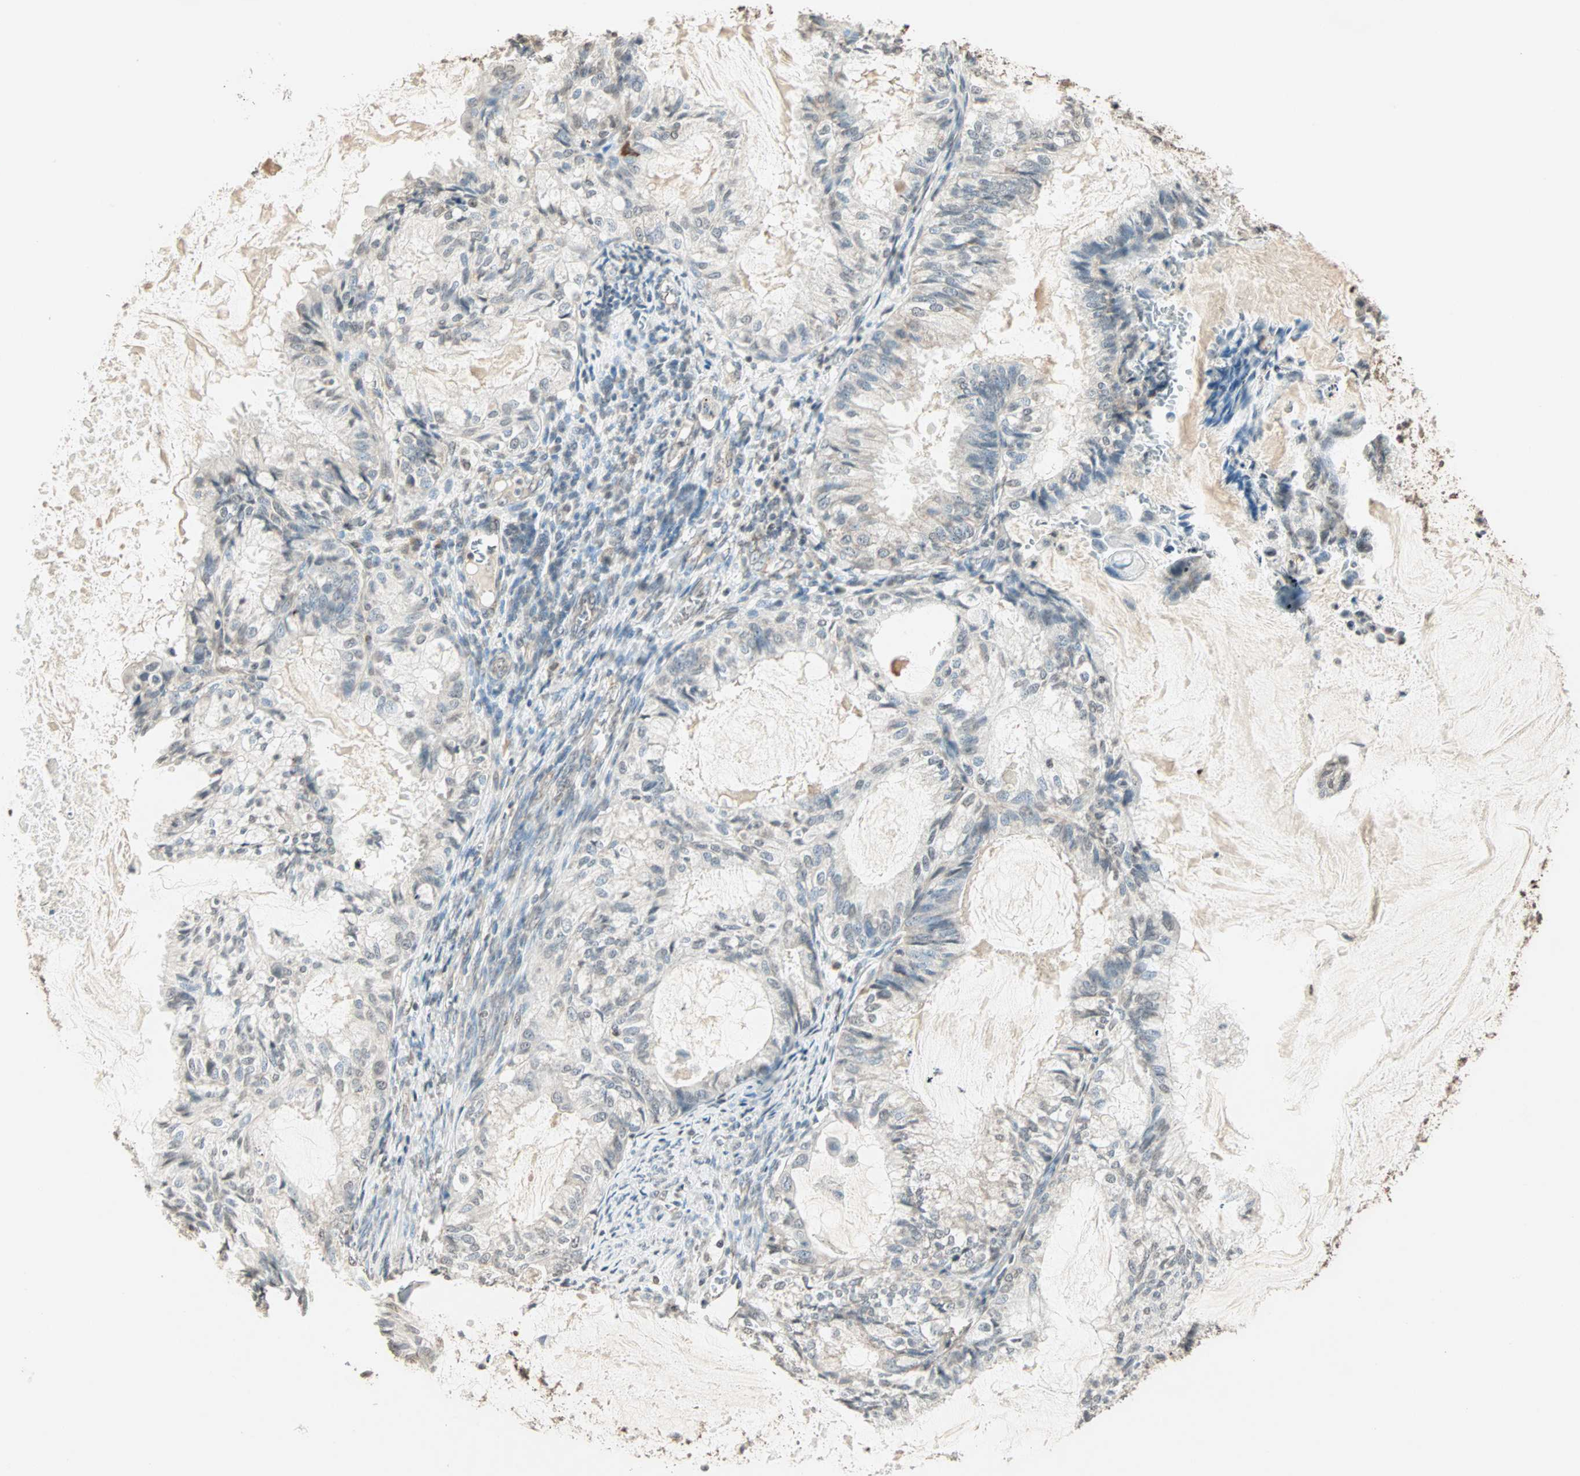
{"staining": {"intensity": "weak", "quantity": "25%-75%", "location": "cytoplasmic/membranous"}, "tissue": "cervical cancer", "cell_type": "Tumor cells", "image_type": "cancer", "snomed": [{"axis": "morphology", "description": "Normal tissue, NOS"}, {"axis": "morphology", "description": "Adenocarcinoma, NOS"}, {"axis": "topography", "description": "Cervix"}, {"axis": "topography", "description": "Endometrium"}], "caption": "Immunohistochemical staining of human cervical cancer (adenocarcinoma) shows low levels of weak cytoplasmic/membranous protein positivity in about 25%-75% of tumor cells.", "gene": "PRELID1", "patient": {"sex": "female", "age": 86}}